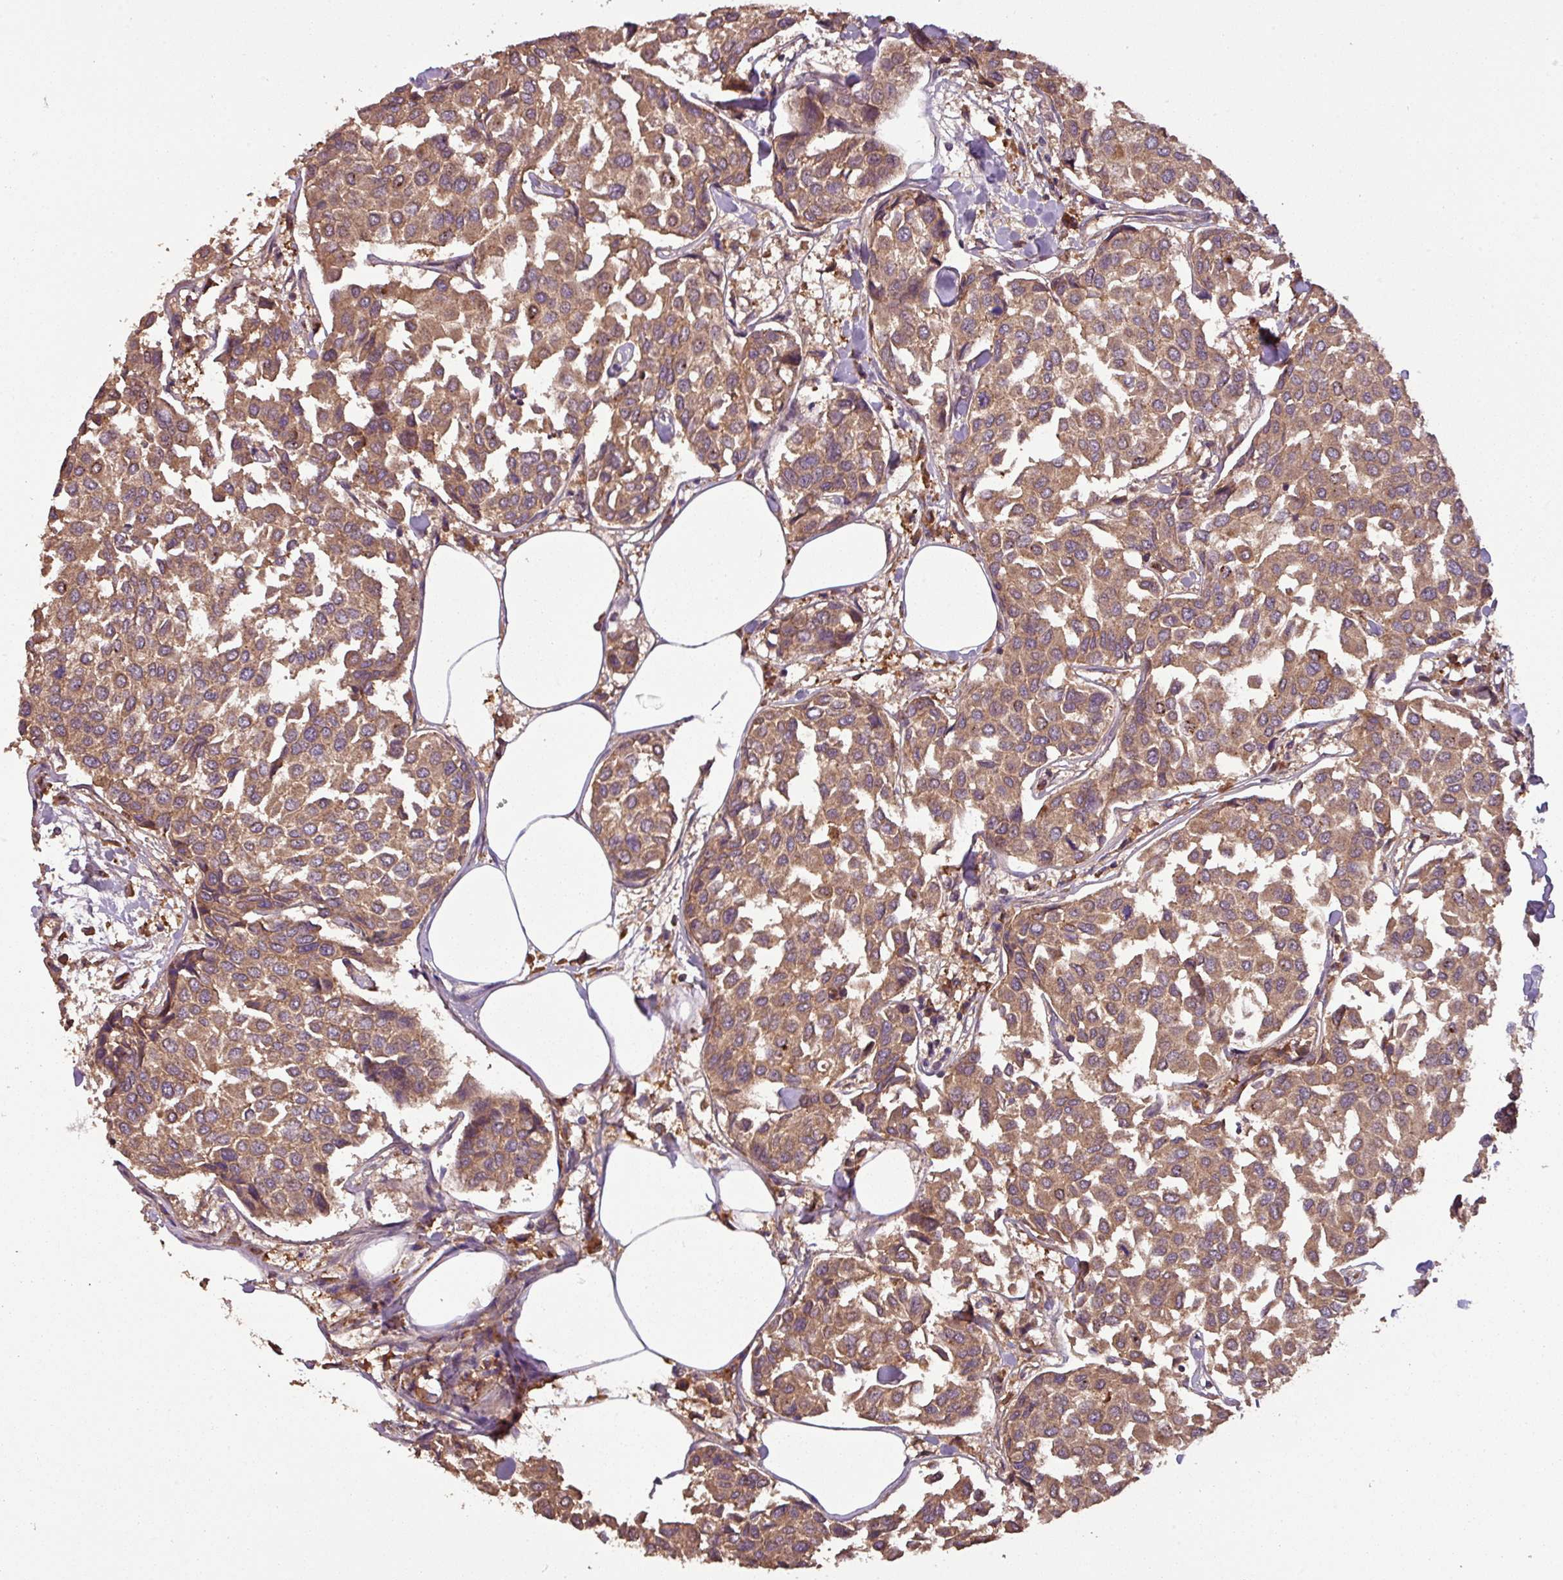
{"staining": {"intensity": "moderate", "quantity": ">75%", "location": "cytoplasmic/membranous"}, "tissue": "breast cancer", "cell_type": "Tumor cells", "image_type": "cancer", "snomed": [{"axis": "morphology", "description": "Duct carcinoma"}, {"axis": "topography", "description": "Breast"}], "caption": "Immunohistochemical staining of human breast cancer (invasive ductal carcinoma) exhibits medium levels of moderate cytoplasmic/membranous expression in approximately >75% of tumor cells.", "gene": "NT5C3A", "patient": {"sex": "female", "age": 55}}